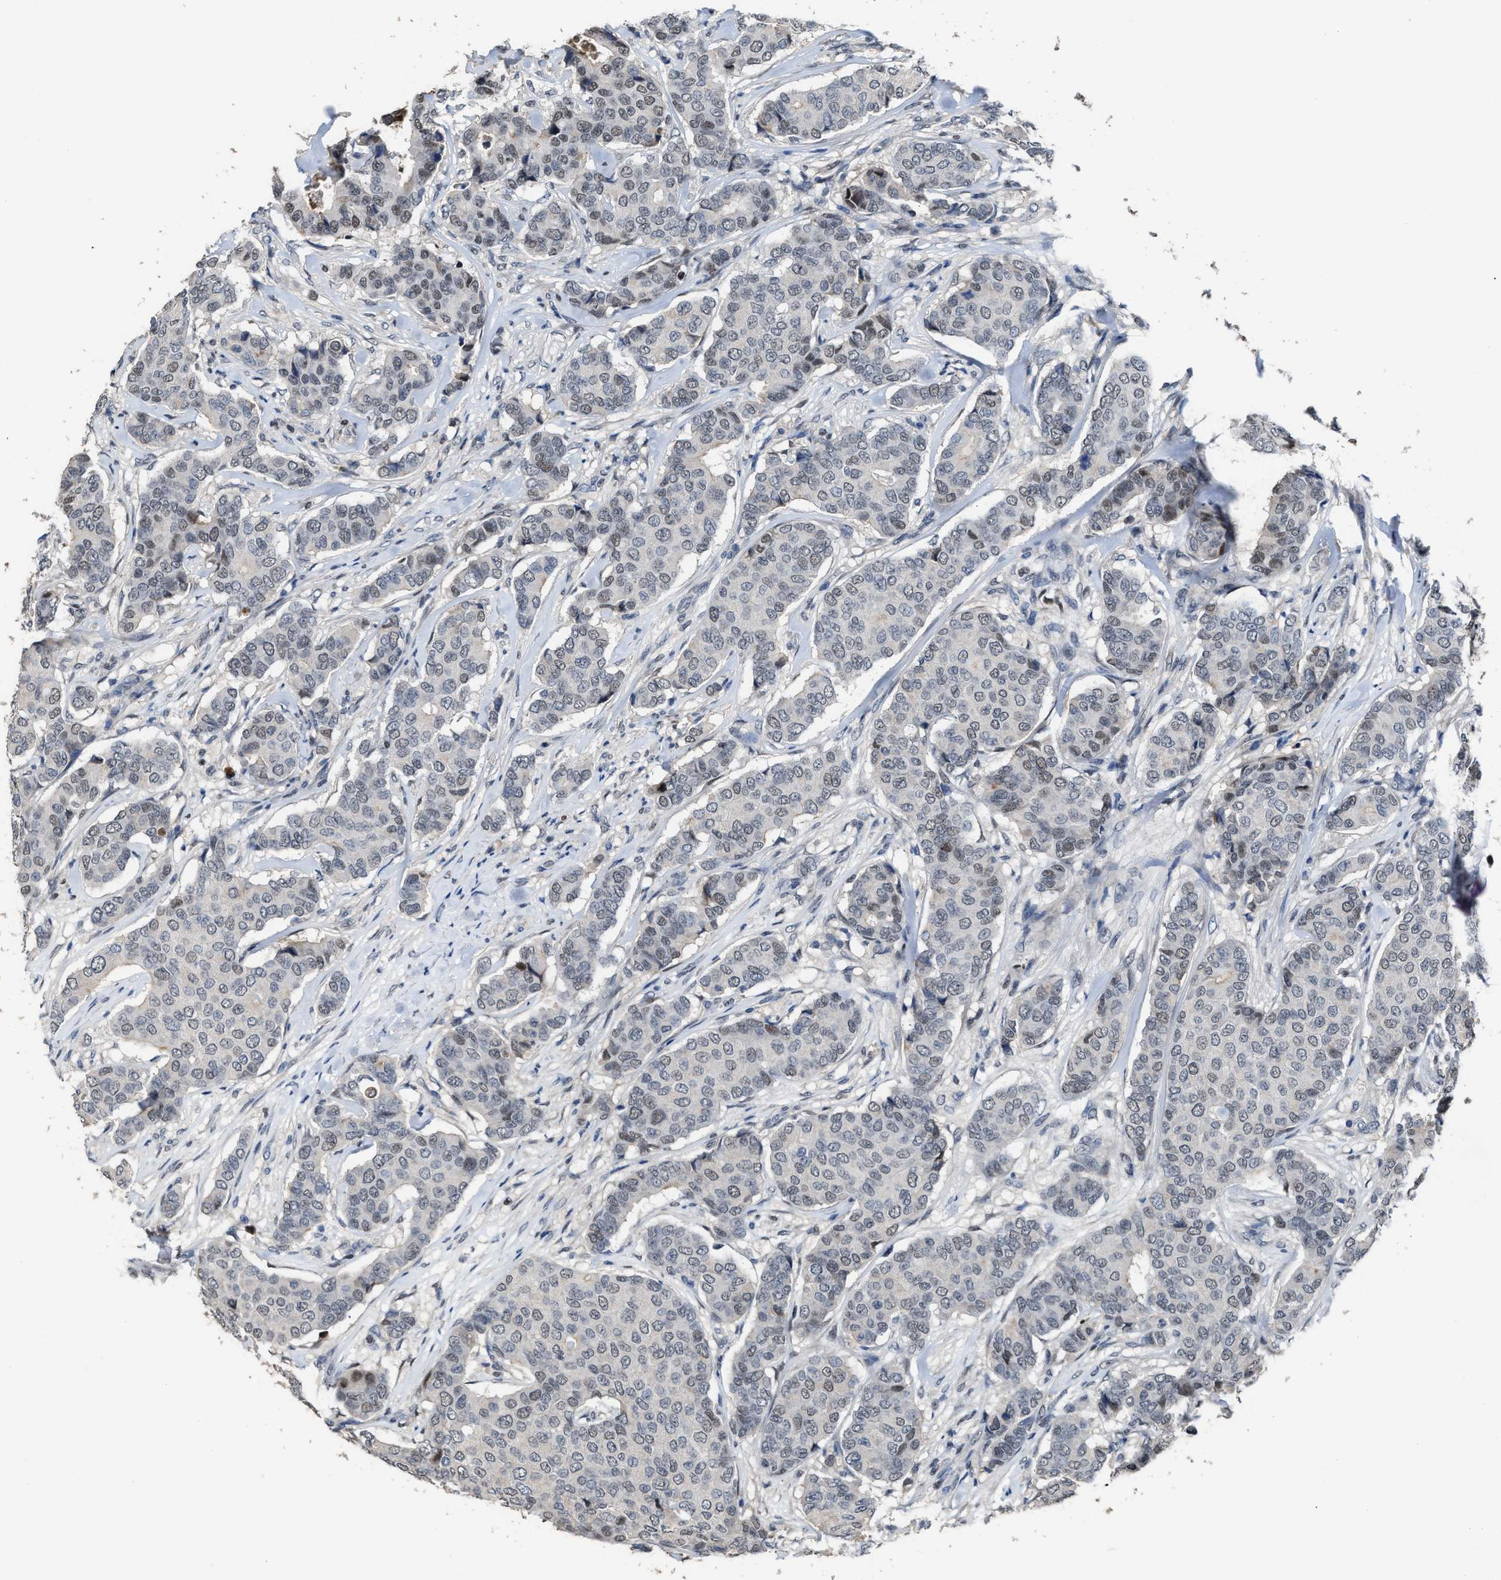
{"staining": {"intensity": "weak", "quantity": "25%-75%", "location": "nuclear"}, "tissue": "breast cancer", "cell_type": "Tumor cells", "image_type": "cancer", "snomed": [{"axis": "morphology", "description": "Duct carcinoma"}, {"axis": "topography", "description": "Breast"}], "caption": "High-power microscopy captured an IHC histopathology image of breast cancer (invasive ductal carcinoma), revealing weak nuclear staining in about 25%-75% of tumor cells.", "gene": "ZNF20", "patient": {"sex": "female", "age": 75}}